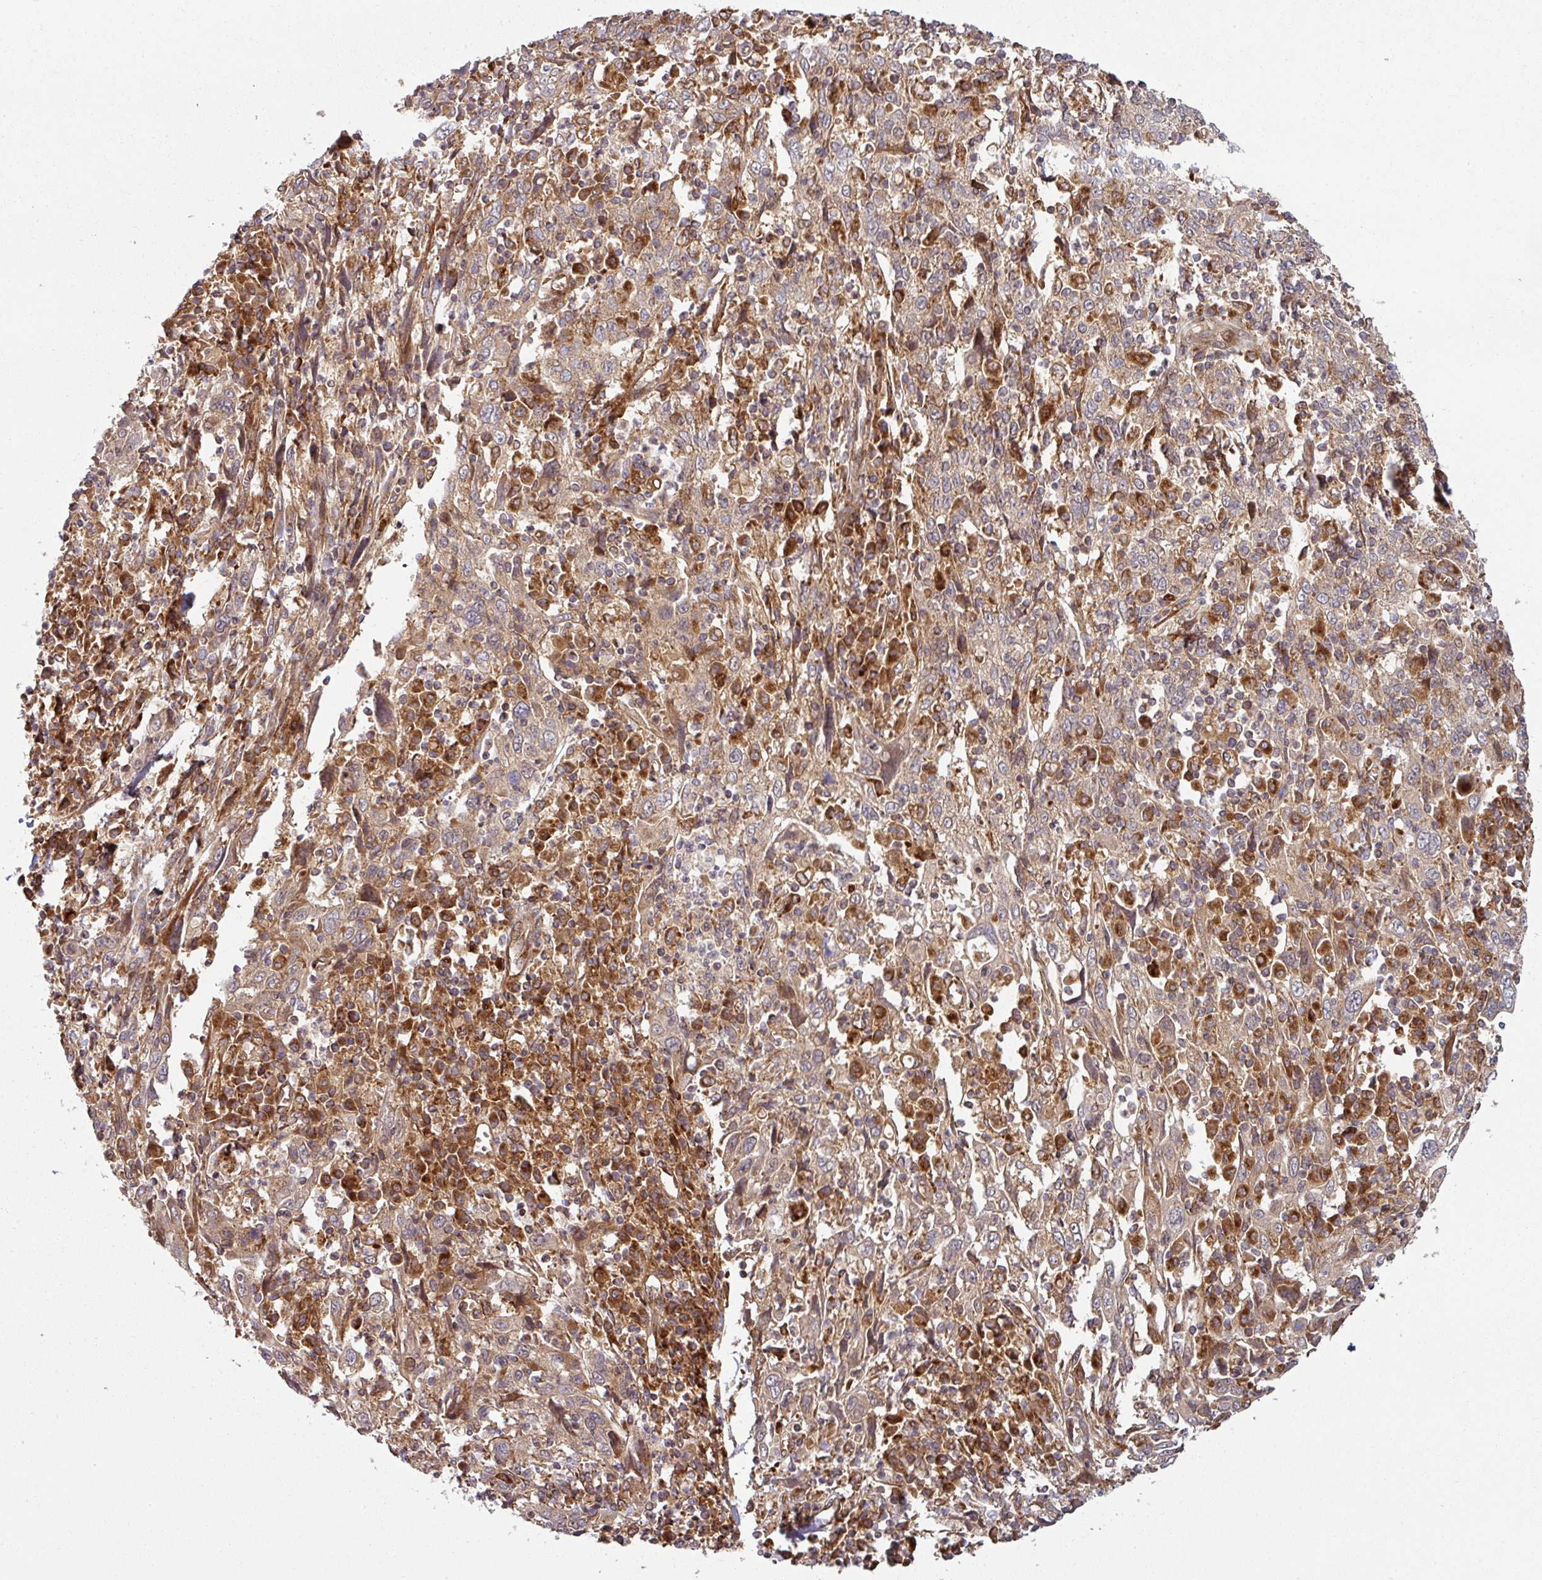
{"staining": {"intensity": "weak", "quantity": ">75%", "location": "cytoplasmic/membranous"}, "tissue": "cervical cancer", "cell_type": "Tumor cells", "image_type": "cancer", "snomed": [{"axis": "morphology", "description": "Squamous cell carcinoma, NOS"}, {"axis": "topography", "description": "Cervix"}], "caption": "Protein expression analysis of human cervical squamous cell carcinoma reveals weak cytoplasmic/membranous expression in about >75% of tumor cells.", "gene": "RAB5A", "patient": {"sex": "female", "age": 46}}